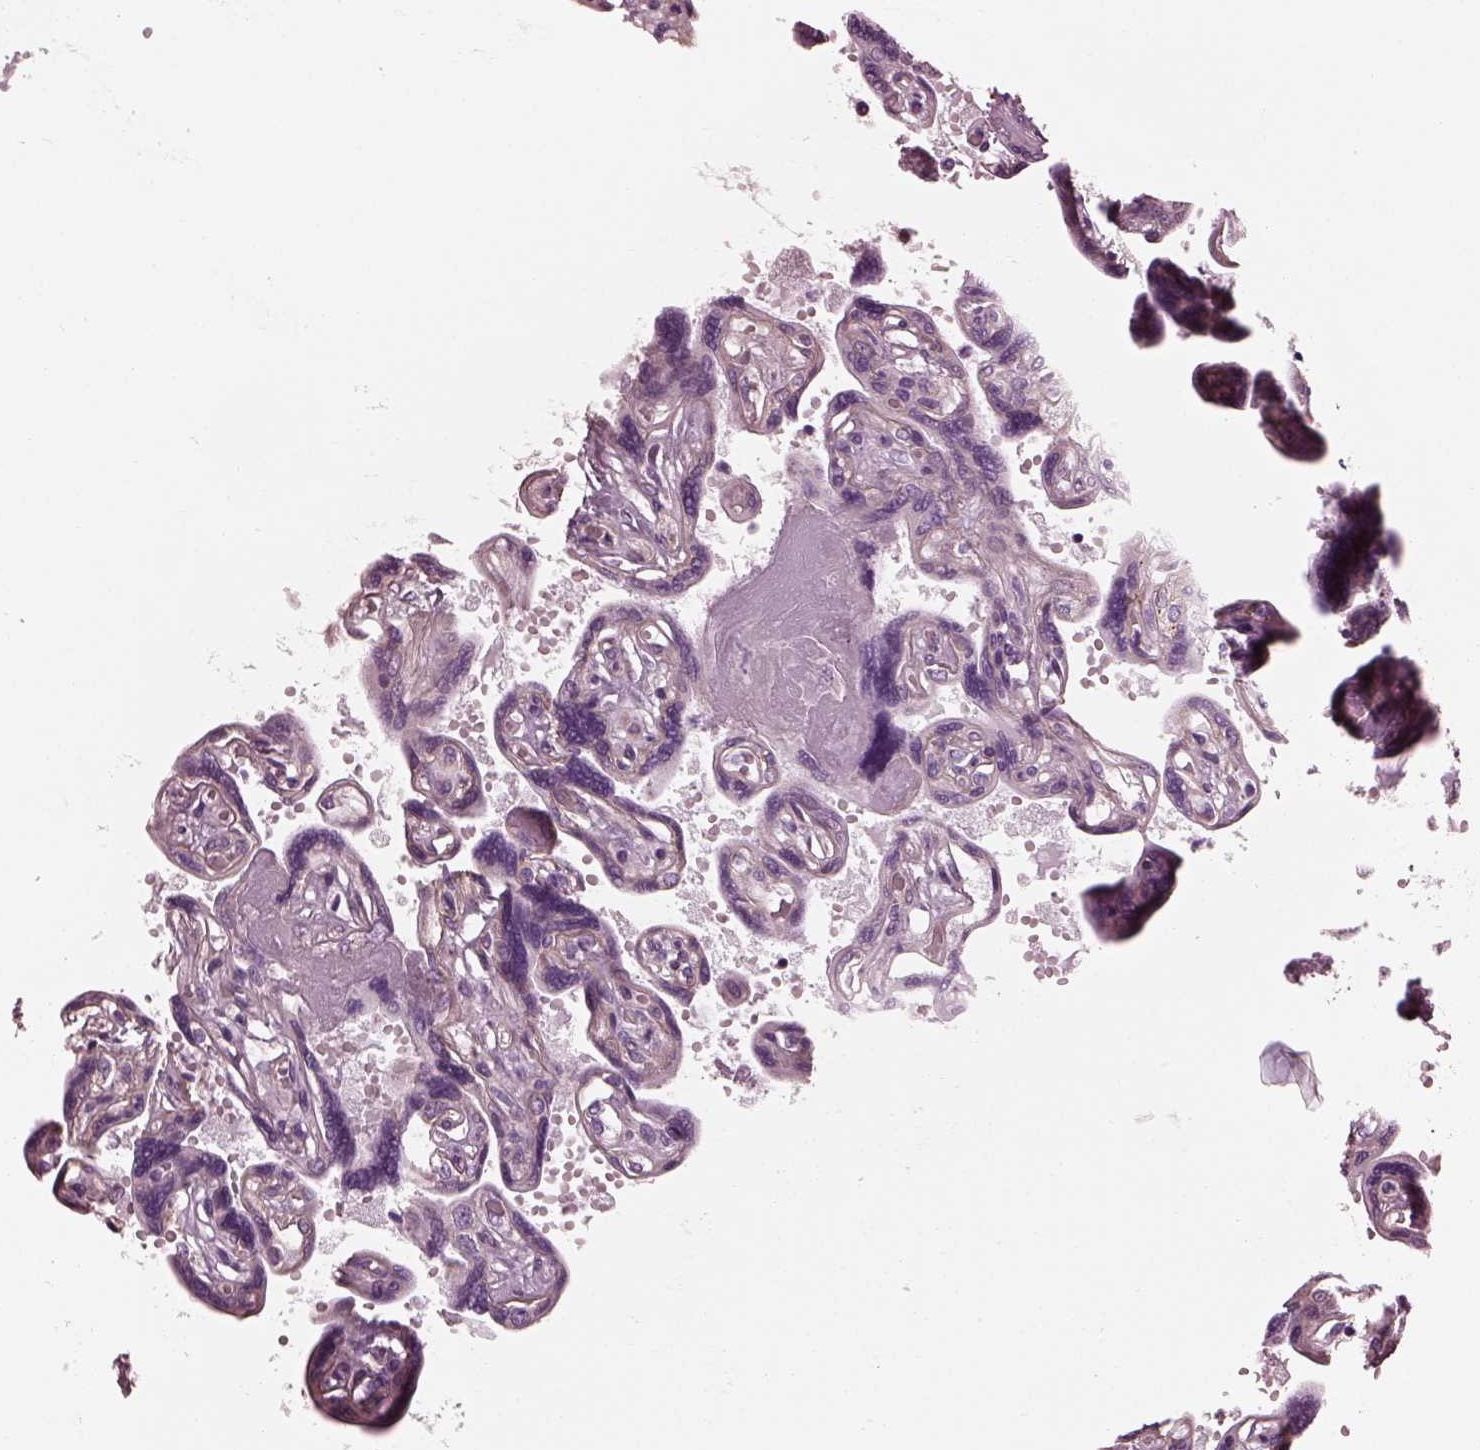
{"staining": {"intensity": "negative", "quantity": "none", "location": "none"}, "tissue": "placenta", "cell_type": "Decidual cells", "image_type": "normal", "snomed": [{"axis": "morphology", "description": "Normal tissue, NOS"}, {"axis": "topography", "description": "Placenta"}], "caption": "IHC histopathology image of benign placenta: human placenta stained with DAB shows no significant protein positivity in decidual cells. (DAB (3,3'-diaminobenzidine) immunohistochemistry (IHC) visualized using brightfield microscopy, high magnification).", "gene": "BFSP1", "patient": {"sex": "female", "age": 32}}